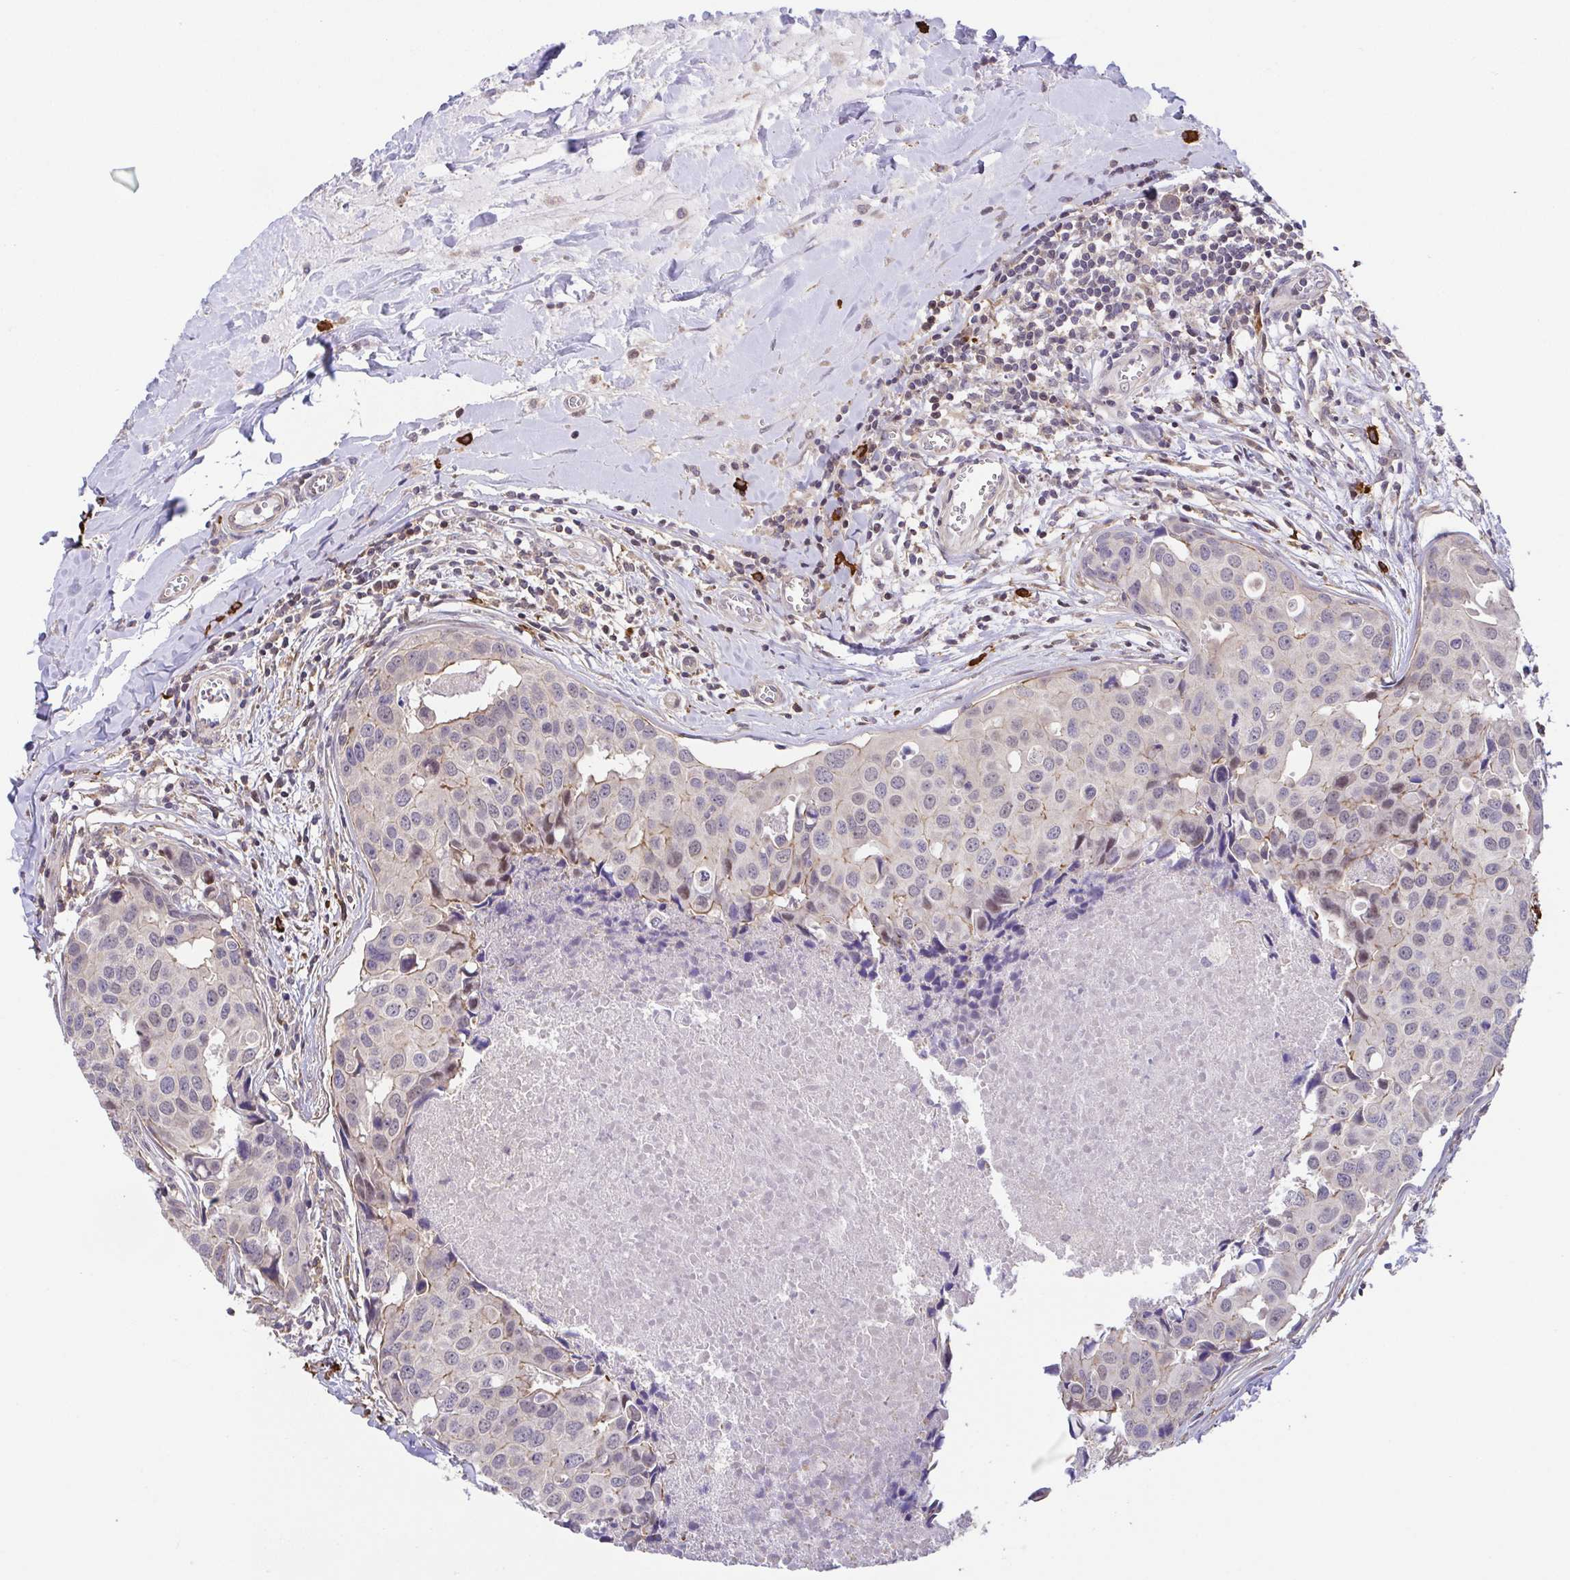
{"staining": {"intensity": "weak", "quantity": "<25%", "location": "cytoplasmic/membranous"}, "tissue": "breast cancer", "cell_type": "Tumor cells", "image_type": "cancer", "snomed": [{"axis": "morphology", "description": "Duct carcinoma"}, {"axis": "topography", "description": "Breast"}], "caption": "This is an immunohistochemistry (IHC) photomicrograph of invasive ductal carcinoma (breast). There is no expression in tumor cells.", "gene": "PREPL", "patient": {"sex": "female", "age": 24}}